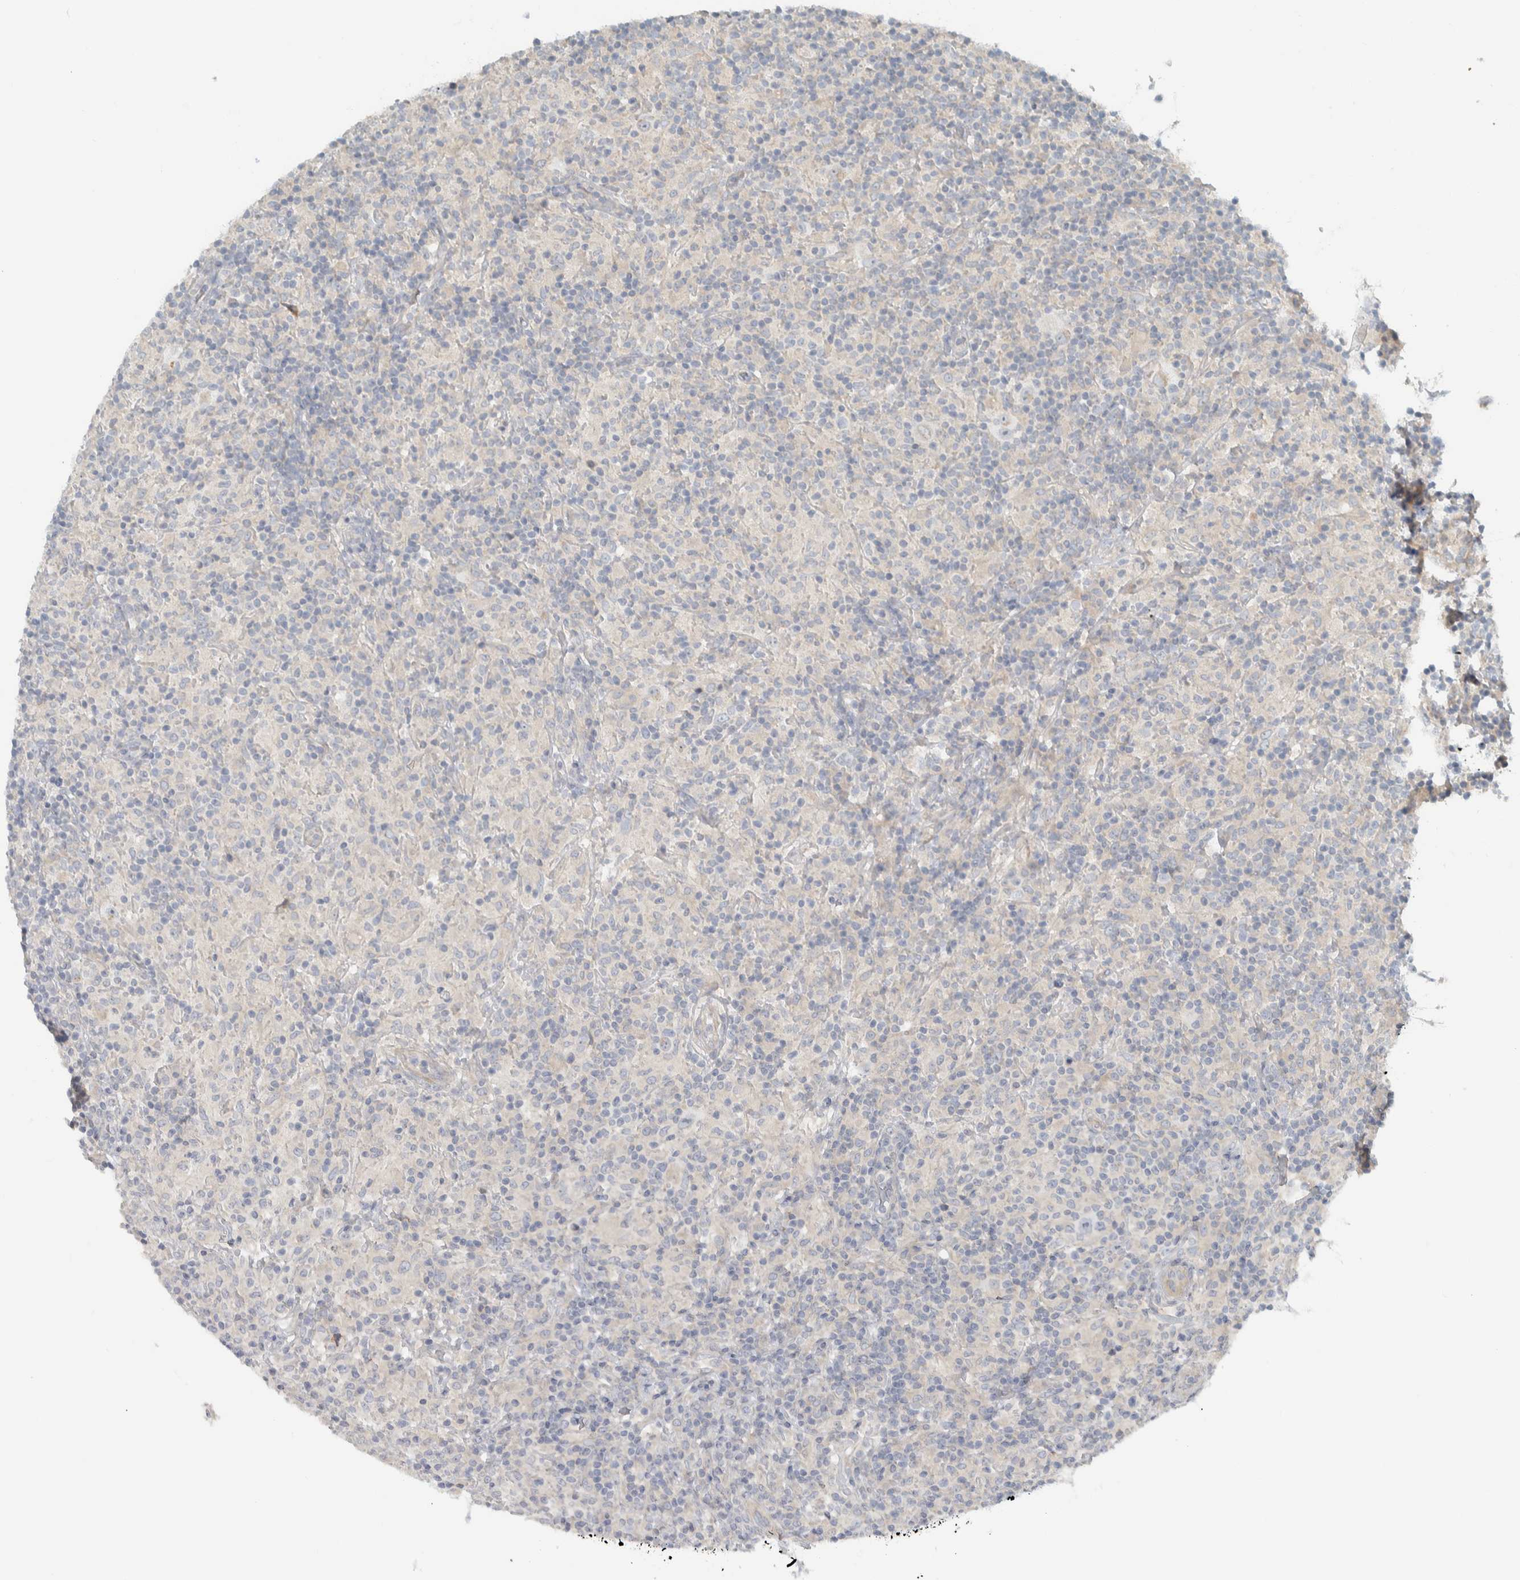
{"staining": {"intensity": "negative", "quantity": "none", "location": "none"}, "tissue": "lymphoma", "cell_type": "Tumor cells", "image_type": "cancer", "snomed": [{"axis": "morphology", "description": "Hodgkin's disease, NOS"}, {"axis": "topography", "description": "Lymph node"}], "caption": "Immunohistochemistry image of neoplastic tissue: lymphoma stained with DAB (3,3'-diaminobenzidine) reveals no significant protein staining in tumor cells.", "gene": "HGS", "patient": {"sex": "male", "age": 70}}